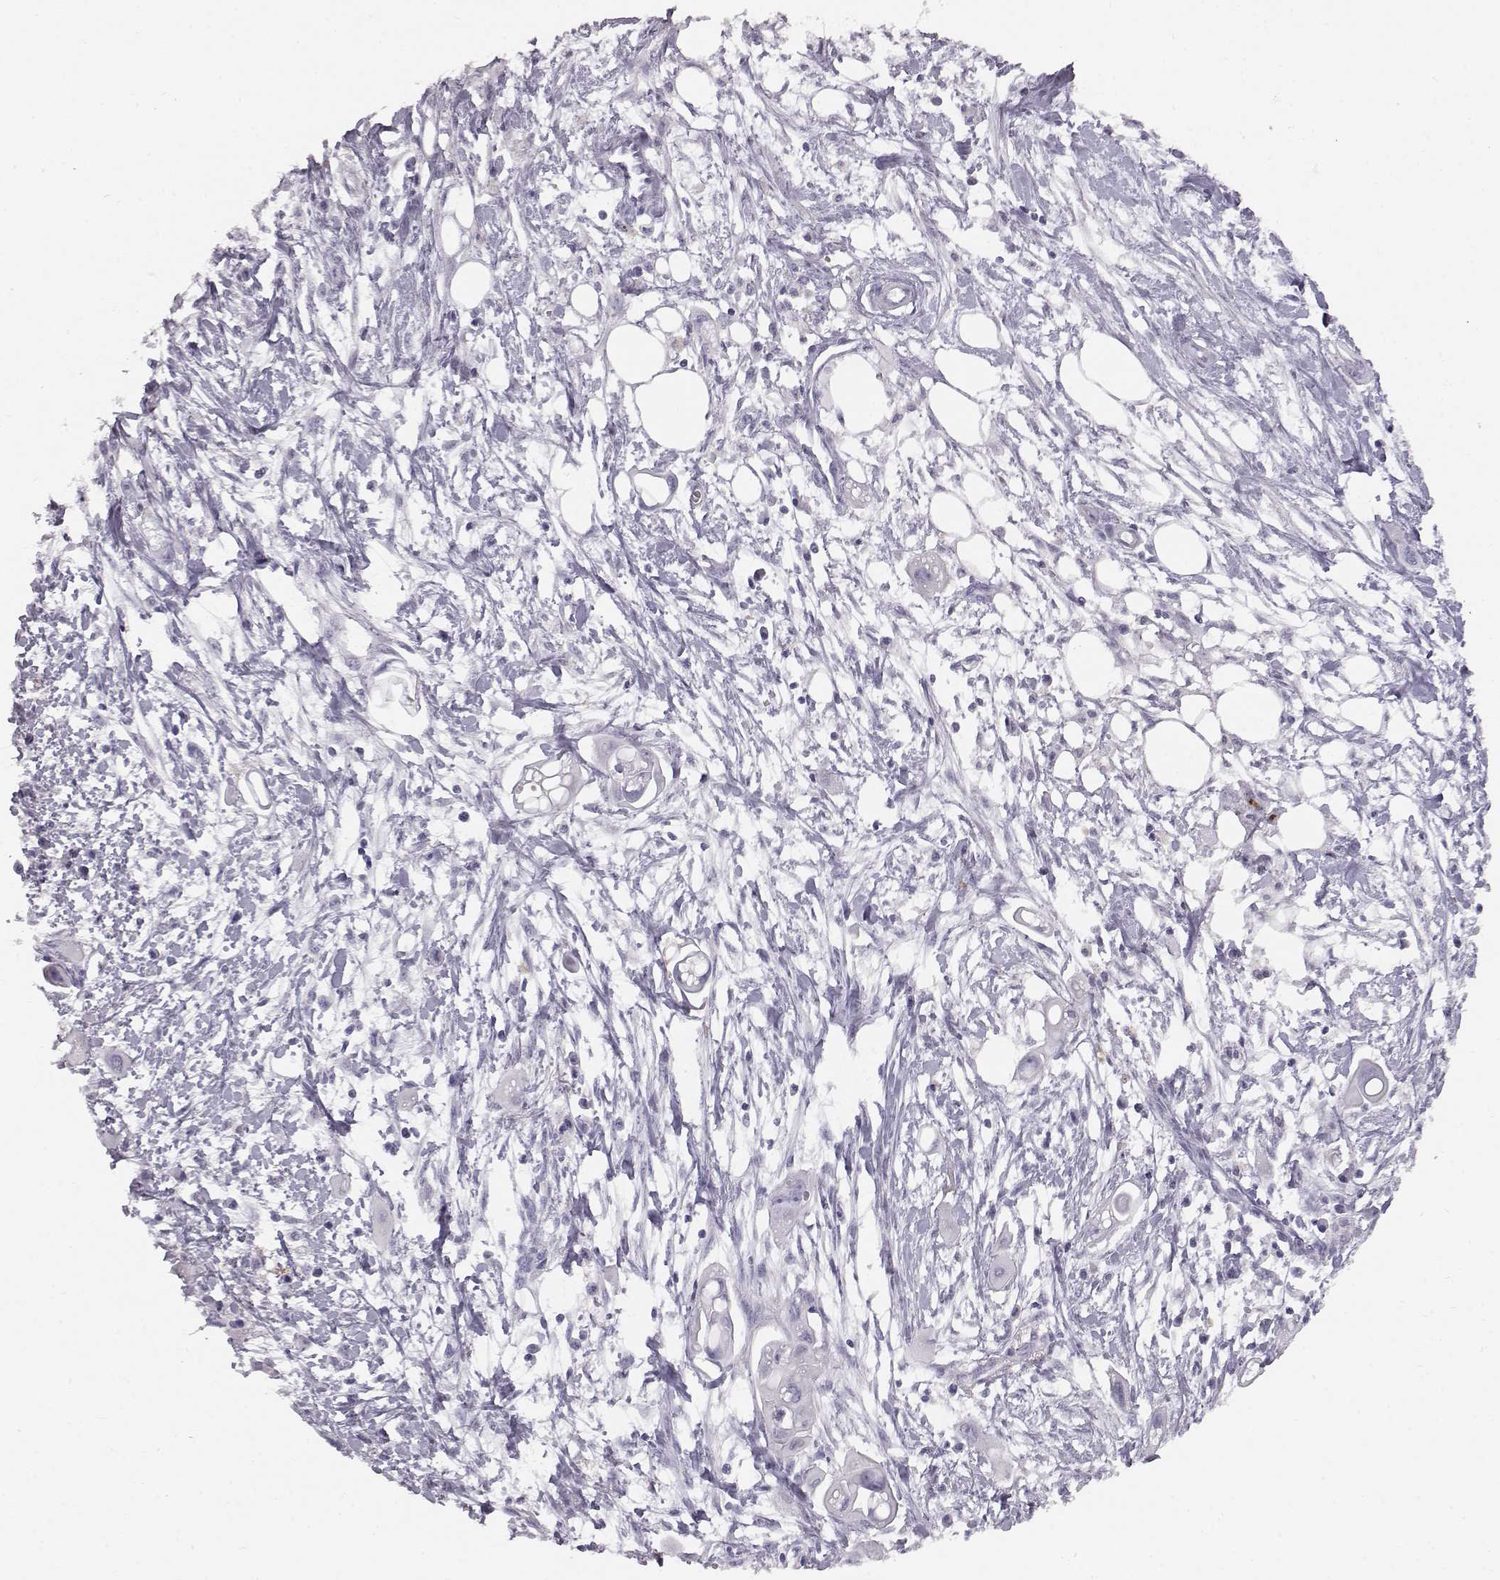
{"staining": {"intensity": "negative", "quantity": "none", "location": "none"}, "tissue": "pancreatic cancer", "cell_type": "Tumor cells", "image_type": "cancer", "snomed": [{"axis": "morphology", "description": "Adenocarcinoma, NOS"}, {"axis": "topography", "description": "Pancreas"}], "caption": "Pancreatic cancer (adenocarcinoma) was stained to show a protein in brown. There is no significant positivity in tumor cells.", "gene": "KRTAP16-1", "patient": {"sex": "male", "age": 50}}